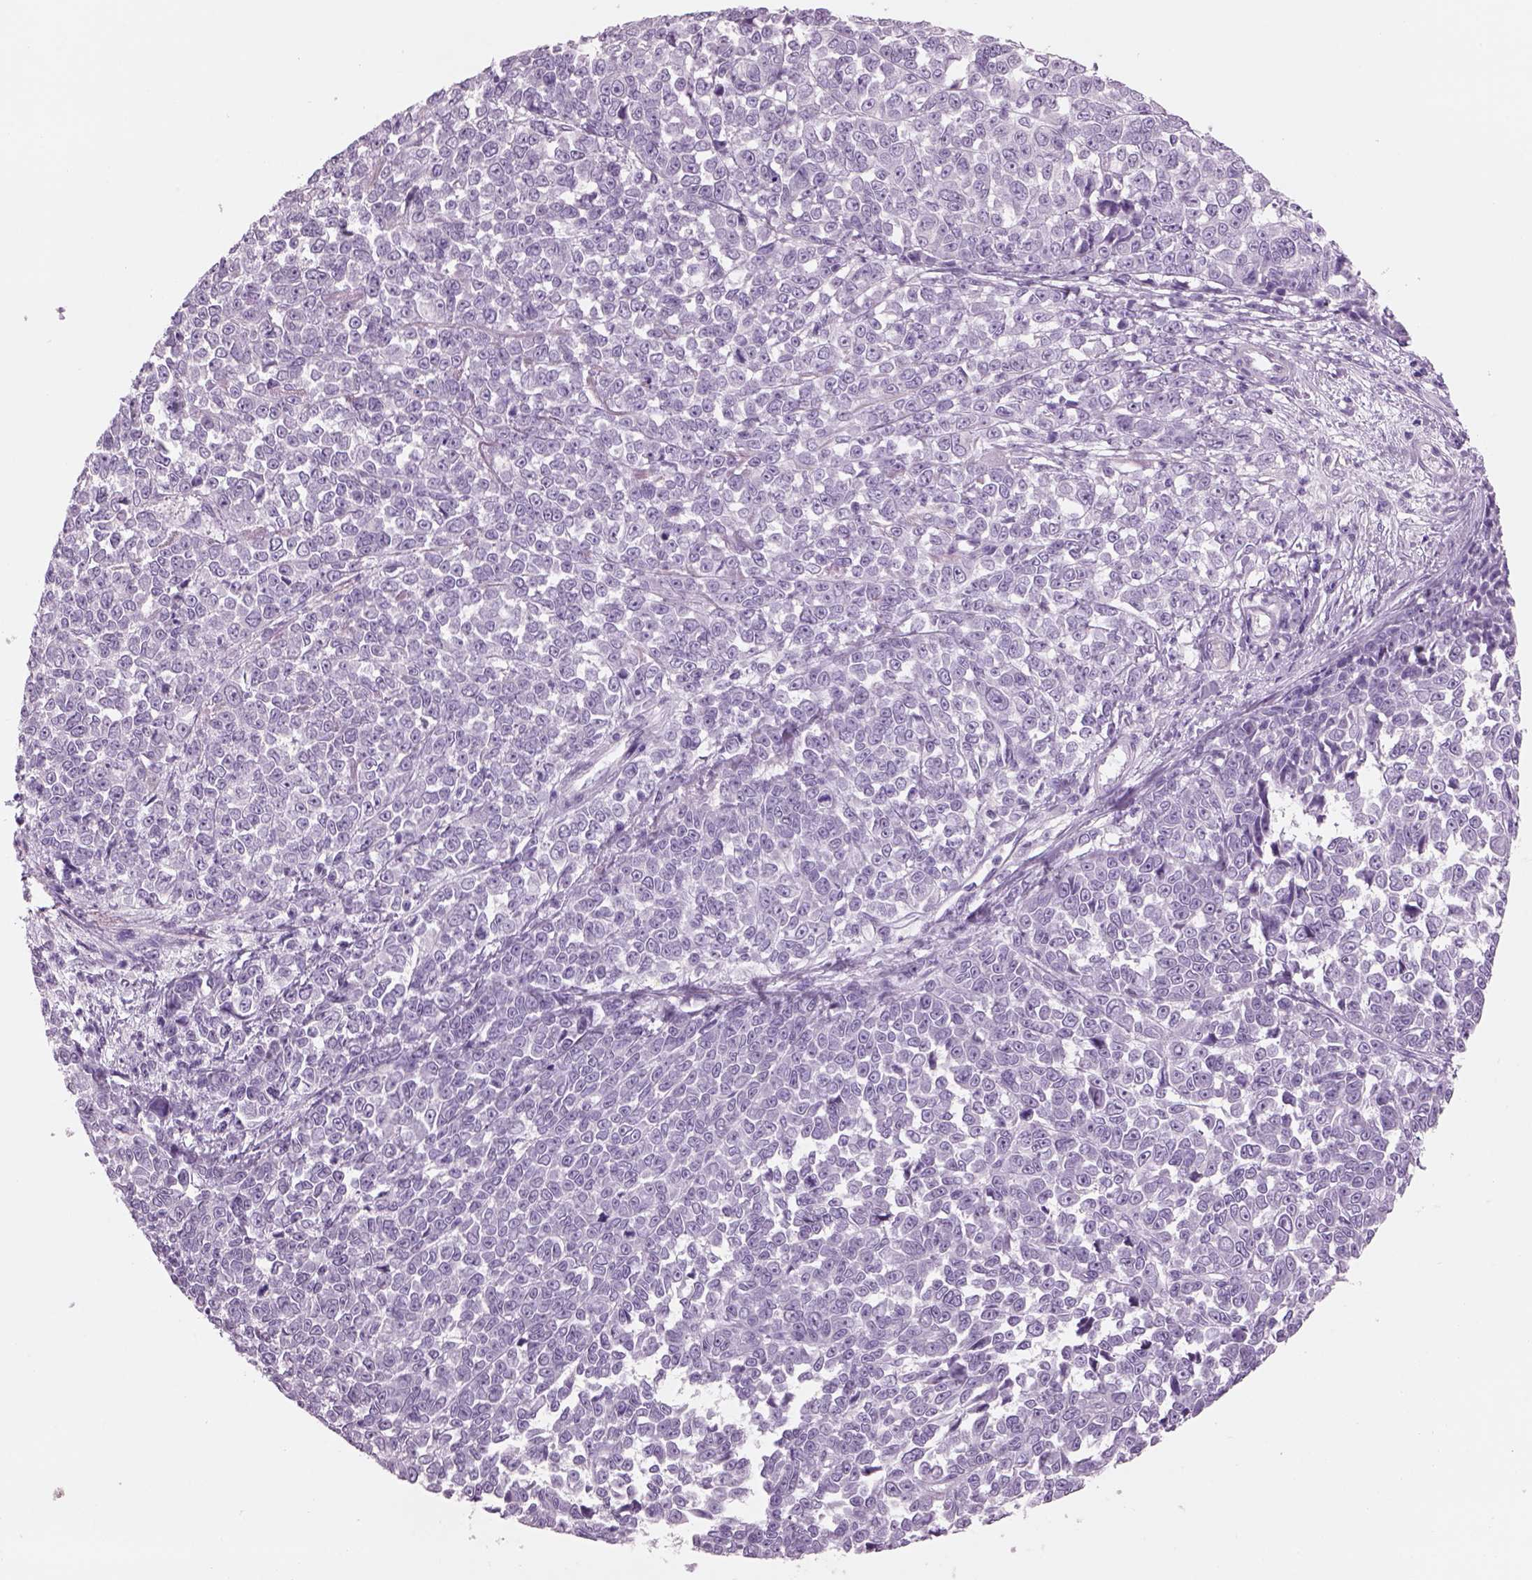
{"staining": {"intensity": "negative", "quantity": "none", "location": "none"}, "tissue": "melanoma", "cell_type": "Tumor cells", "image_type": "cancer", "snomed": [{"axis": "morphology", "description": "Malignant melanoma, NOS"}, {"axis": "topography", "description": "Skin"}], "caption": "Immunohistochemistry micrograph of neoplastic tissue: human malignant melanoma stained with DAB demonstrates no significant protein positivity in tumor cells.", "gene": "RHO", "patient": {"sex": "female", "age": 95}}